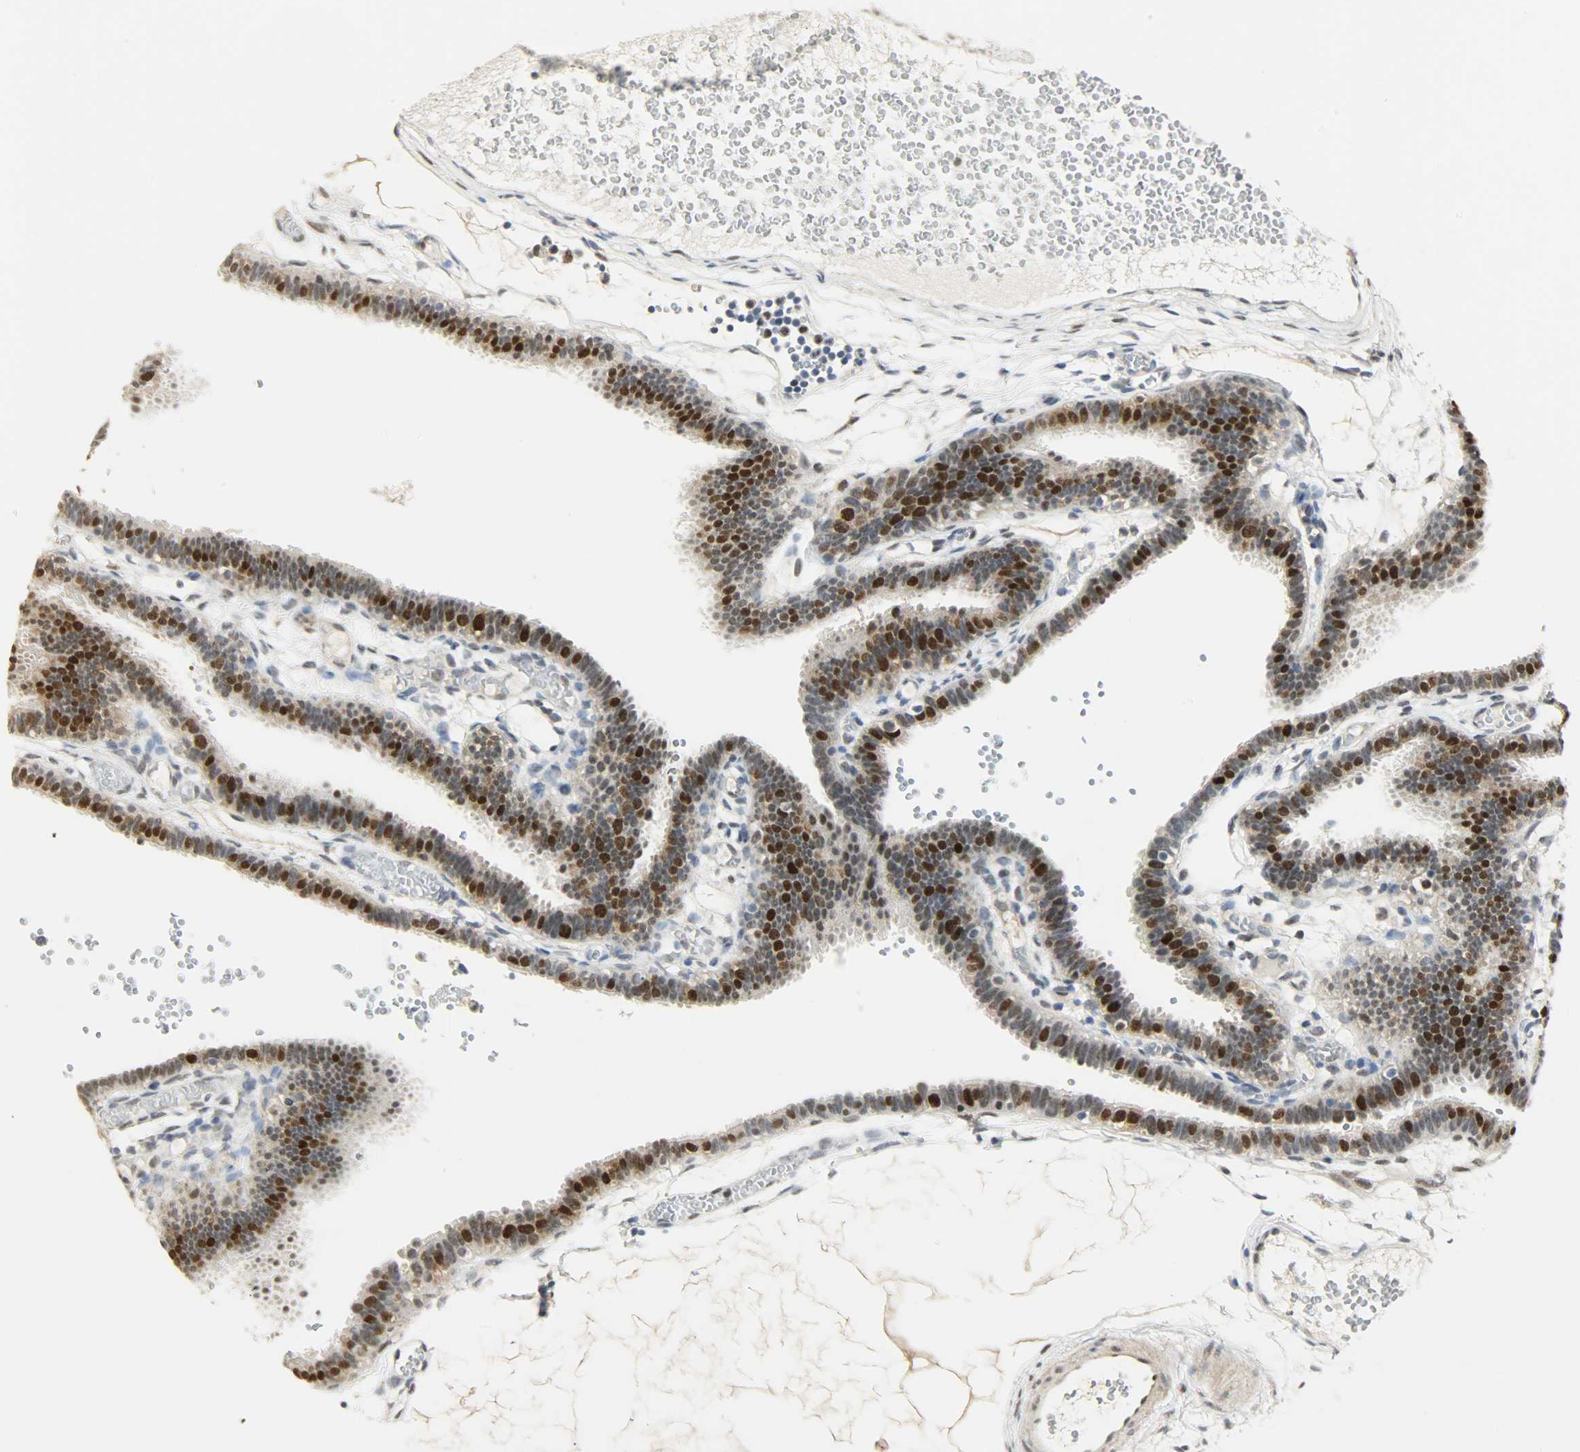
{"staining": {"intensity": "strong", "quantity": "25%-75%", "location": "nuclear"}, "tissue": "fallopian tube", "cell_type": "Glandular cells", "image_type": "normal", "snomed": [{"axis": "morphology", "description": "Normal tissue, NOS"}, {"axis": "topography", "description": "Fallopian tube"}], "caption": "Normal fallopian tube demonstrates strong nuclear expression in about 25%-75% of glandular cells.", "gene": "NPEPL1", "patient": {"sex": "female", "age": 29}}